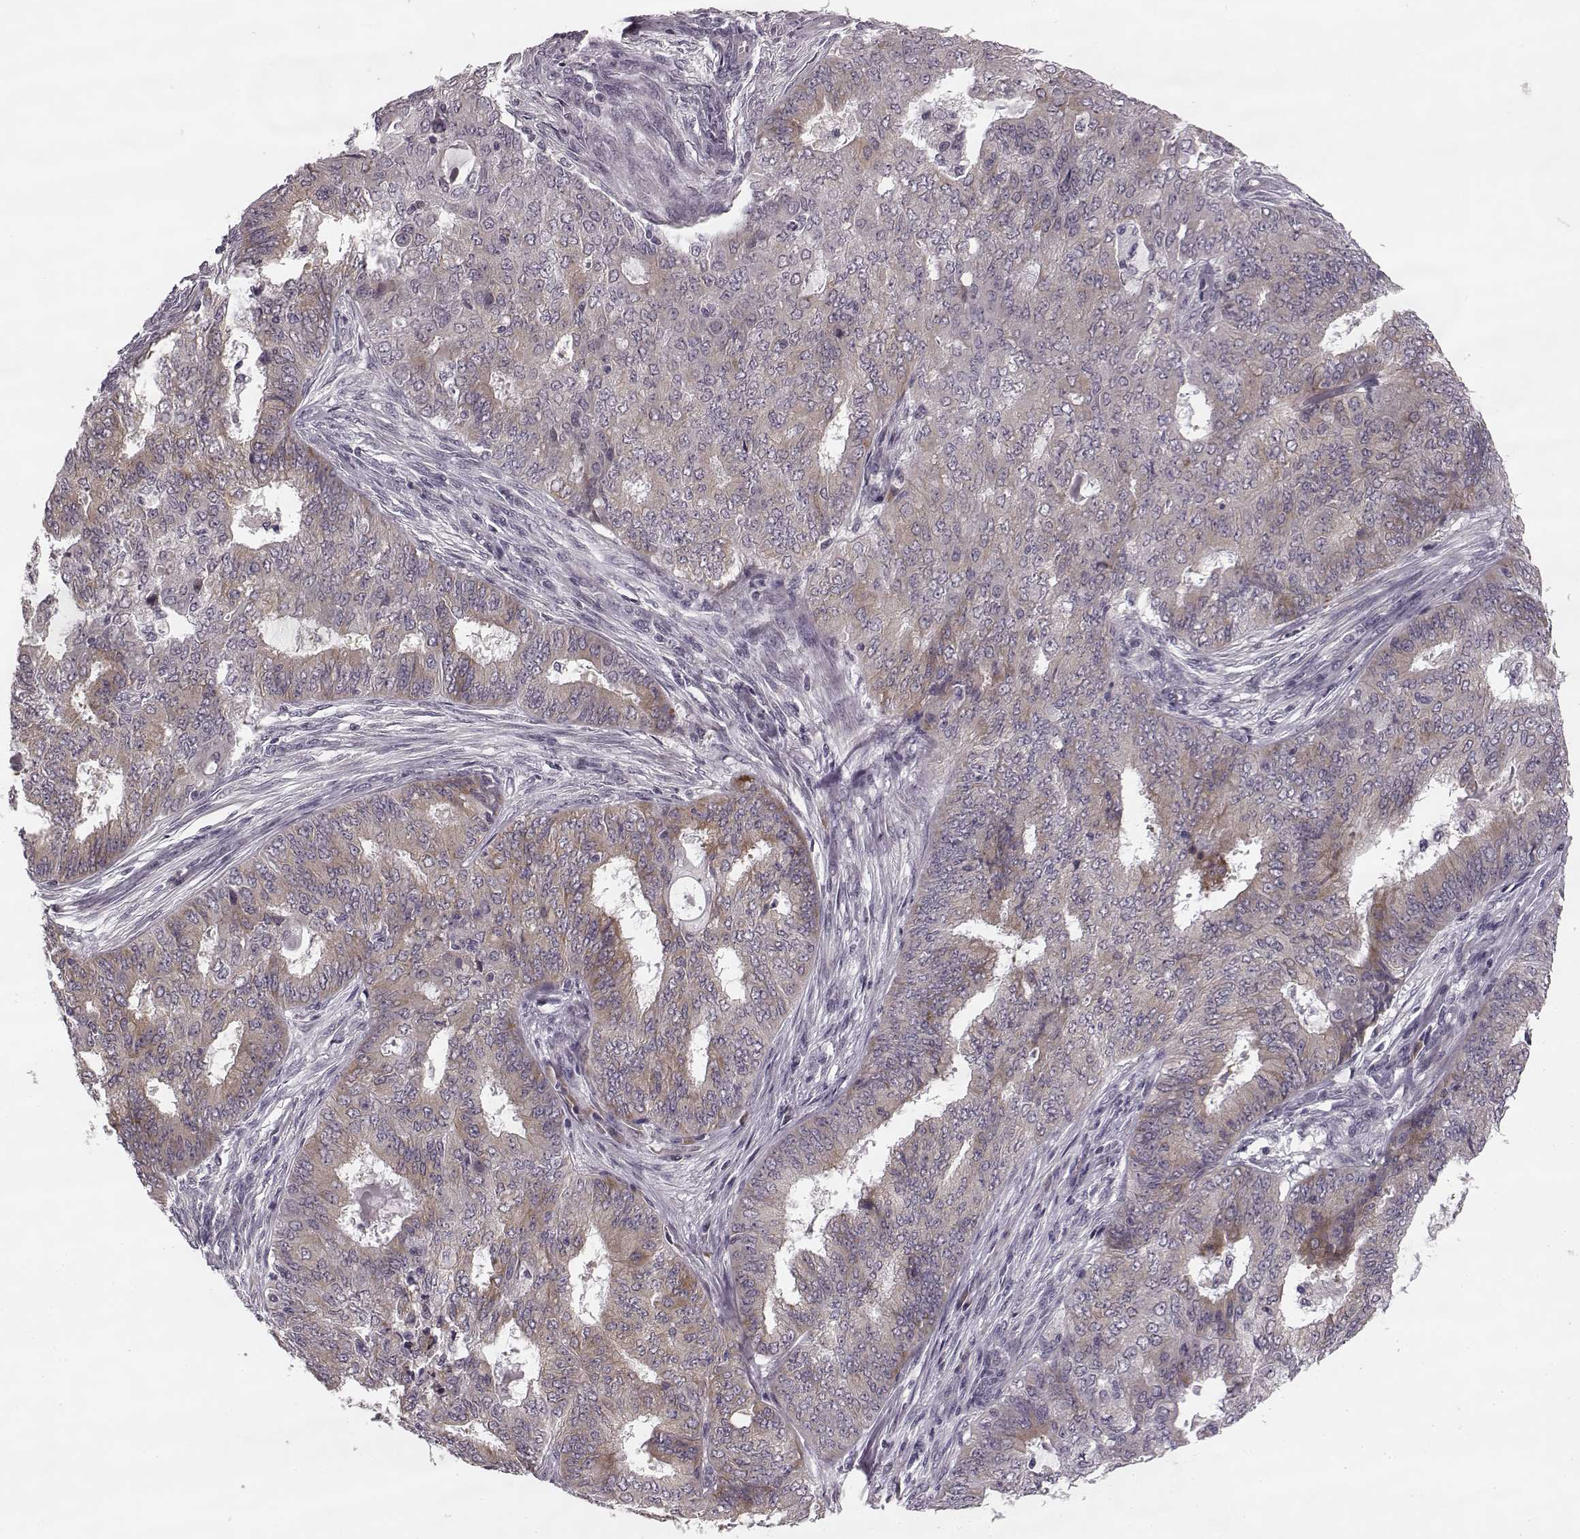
{"staining": {"intensity": "moderate", "quantity": "<25%", "location": "cytoplasmic/membranous"}, "tissue": "endometrial cancer", "cell_type": "Tumor cells", "image_type": "cancer", "snomed": [{"axis": "morphology", "description": "Adenocarcinoma, NOS"}, {"axis": "topography", "description": "Endometrium"}], "caption": "This is an image of immunohistochemistry staining of endometrial cancer, which shows moderate positivity in the cytoplasmic/membranous of tumor cells.", "gene": "FAM234B", "patient": {"sex": "female", "age": 62}}